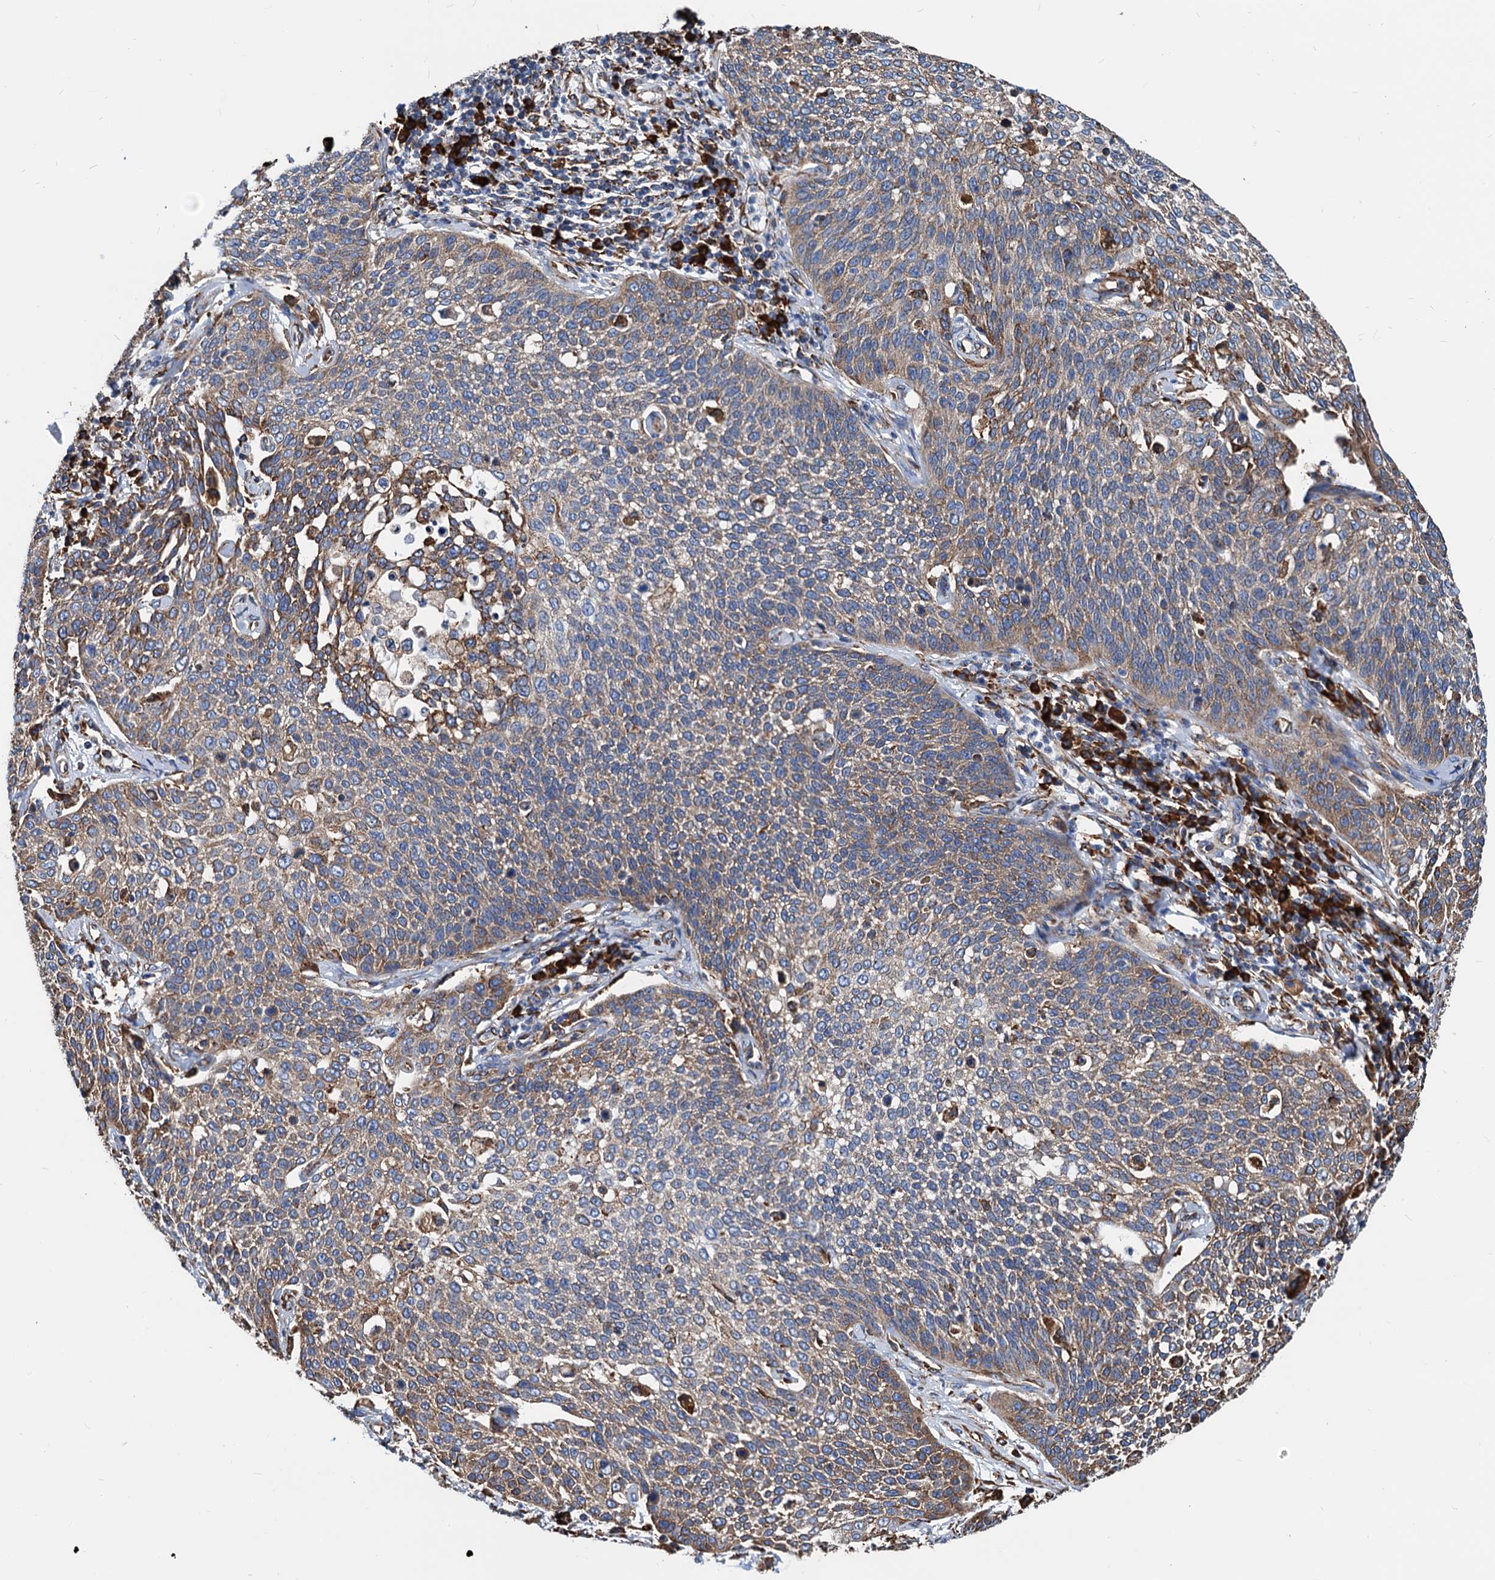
{"staining": {"intensity": "weak", "quantity": ">75%", "location": "cytoplasmic/membranous"}, "tissue": "cervical cancer", "cell_type": "Tumor cells", "image_type": "cancer", "snomed": [{"axis": "morphology", "description": "Squamous cell carcinoma, NOS"}, {"axis": "topography", "description": "Cervix"}], "caption": "About >75% of tumor cells in cervical cancer demonstrate weak cytoplasmic/membranous protein expression as visualized by brown immunohistochemical staining.", "gene": "HSPA5", "patient": {"sex": "female", "age": 34}}